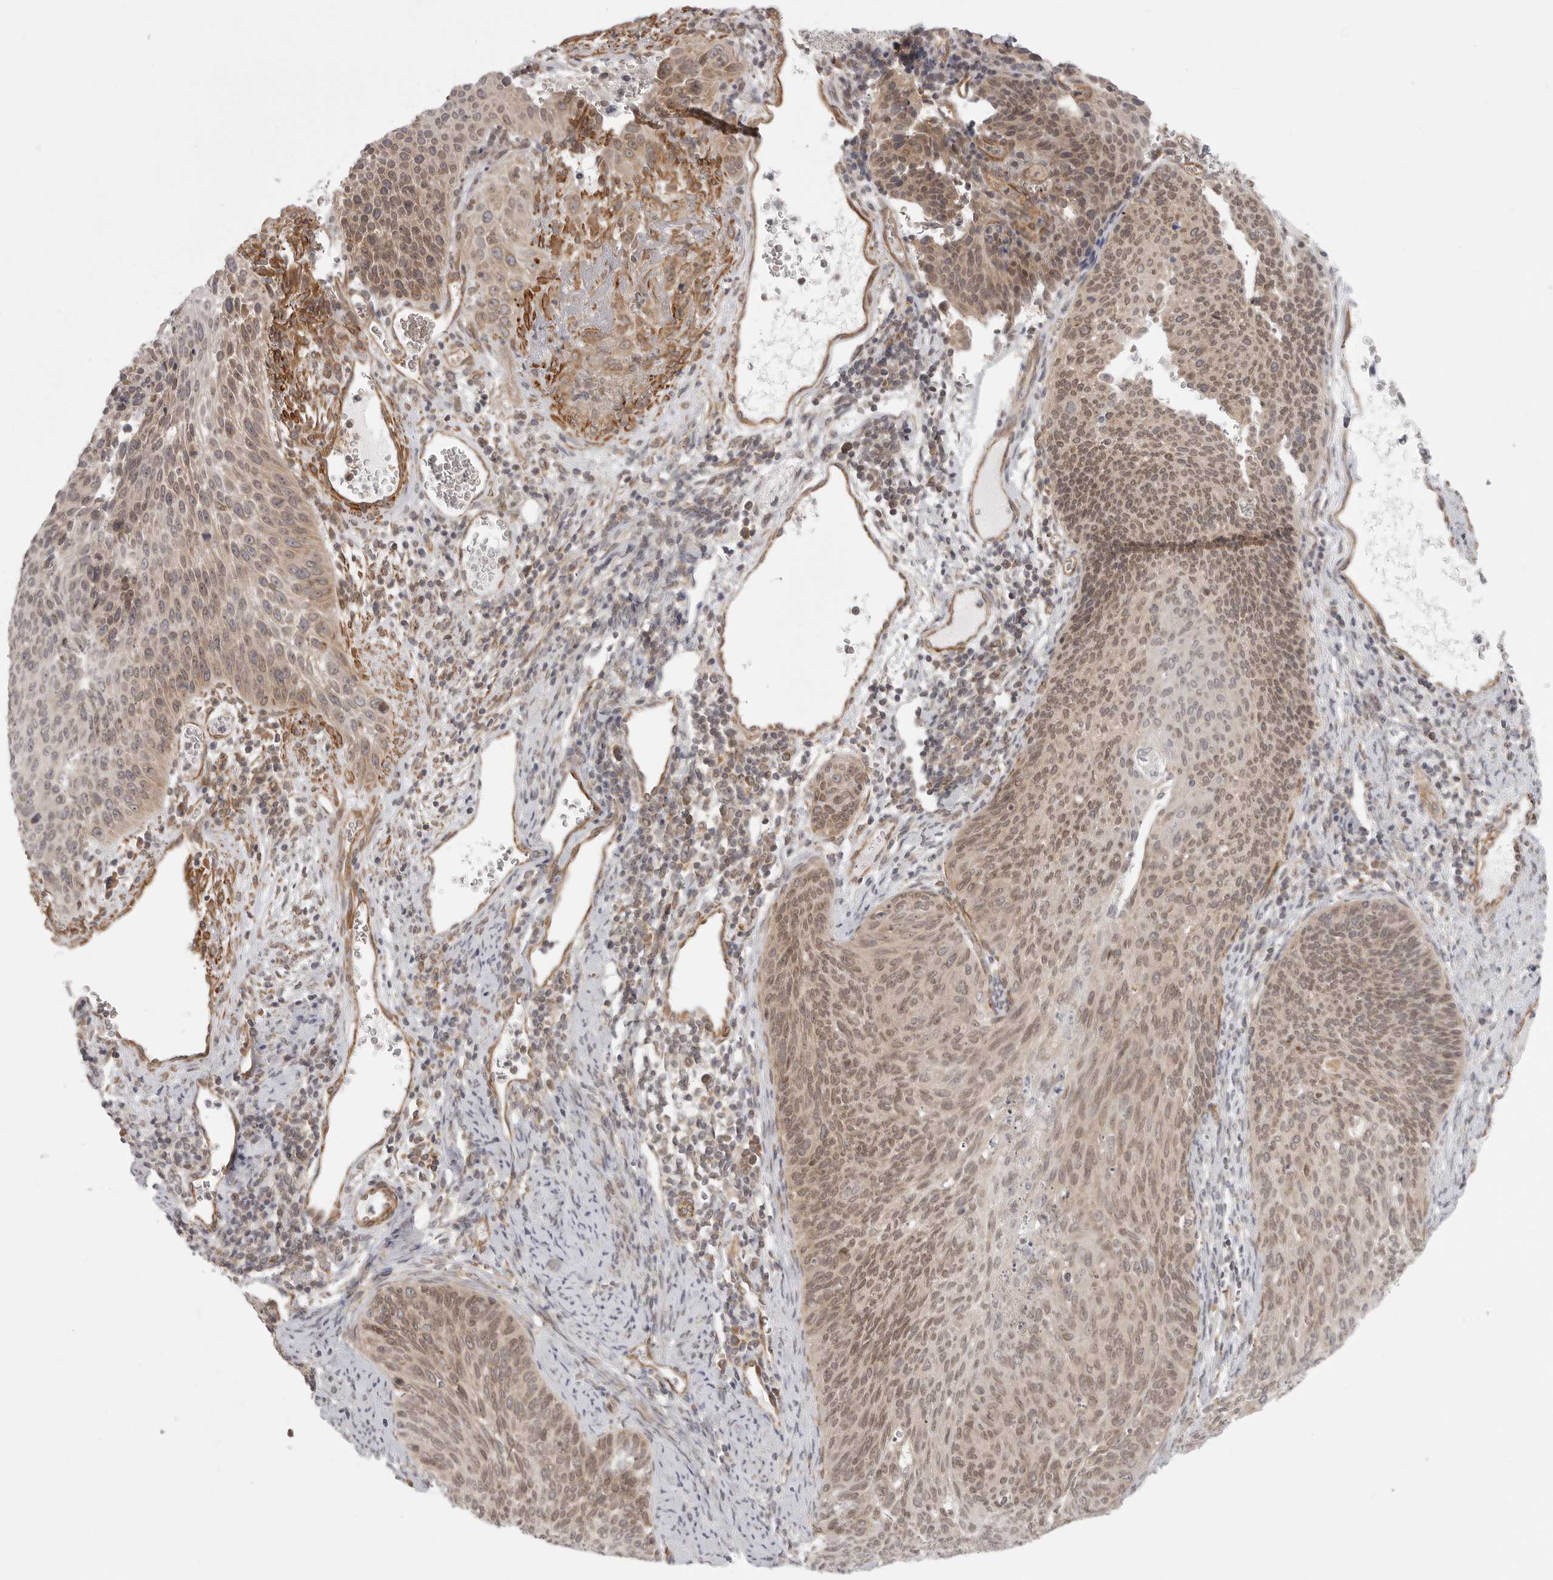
{"staining": {"intensity": "moderate", "quantity": ">75%", "location": "nuclear"}, "tissue": "cervical cancer", "cell_type": "Tumor cells", "image_type": "cancer", "snomed": [{"axis": "morphology", "description": "Squamous cell carcinoma, NOS"}, {"axis": "topography", "description": "Cervix"}], "caption": "Human squamous cell carcinoma (cervical) stained with a protein marker reveals moderate staining in tumor cells.", "gene": "CERS2", "patient": {"sex": "female", "age": 55}}